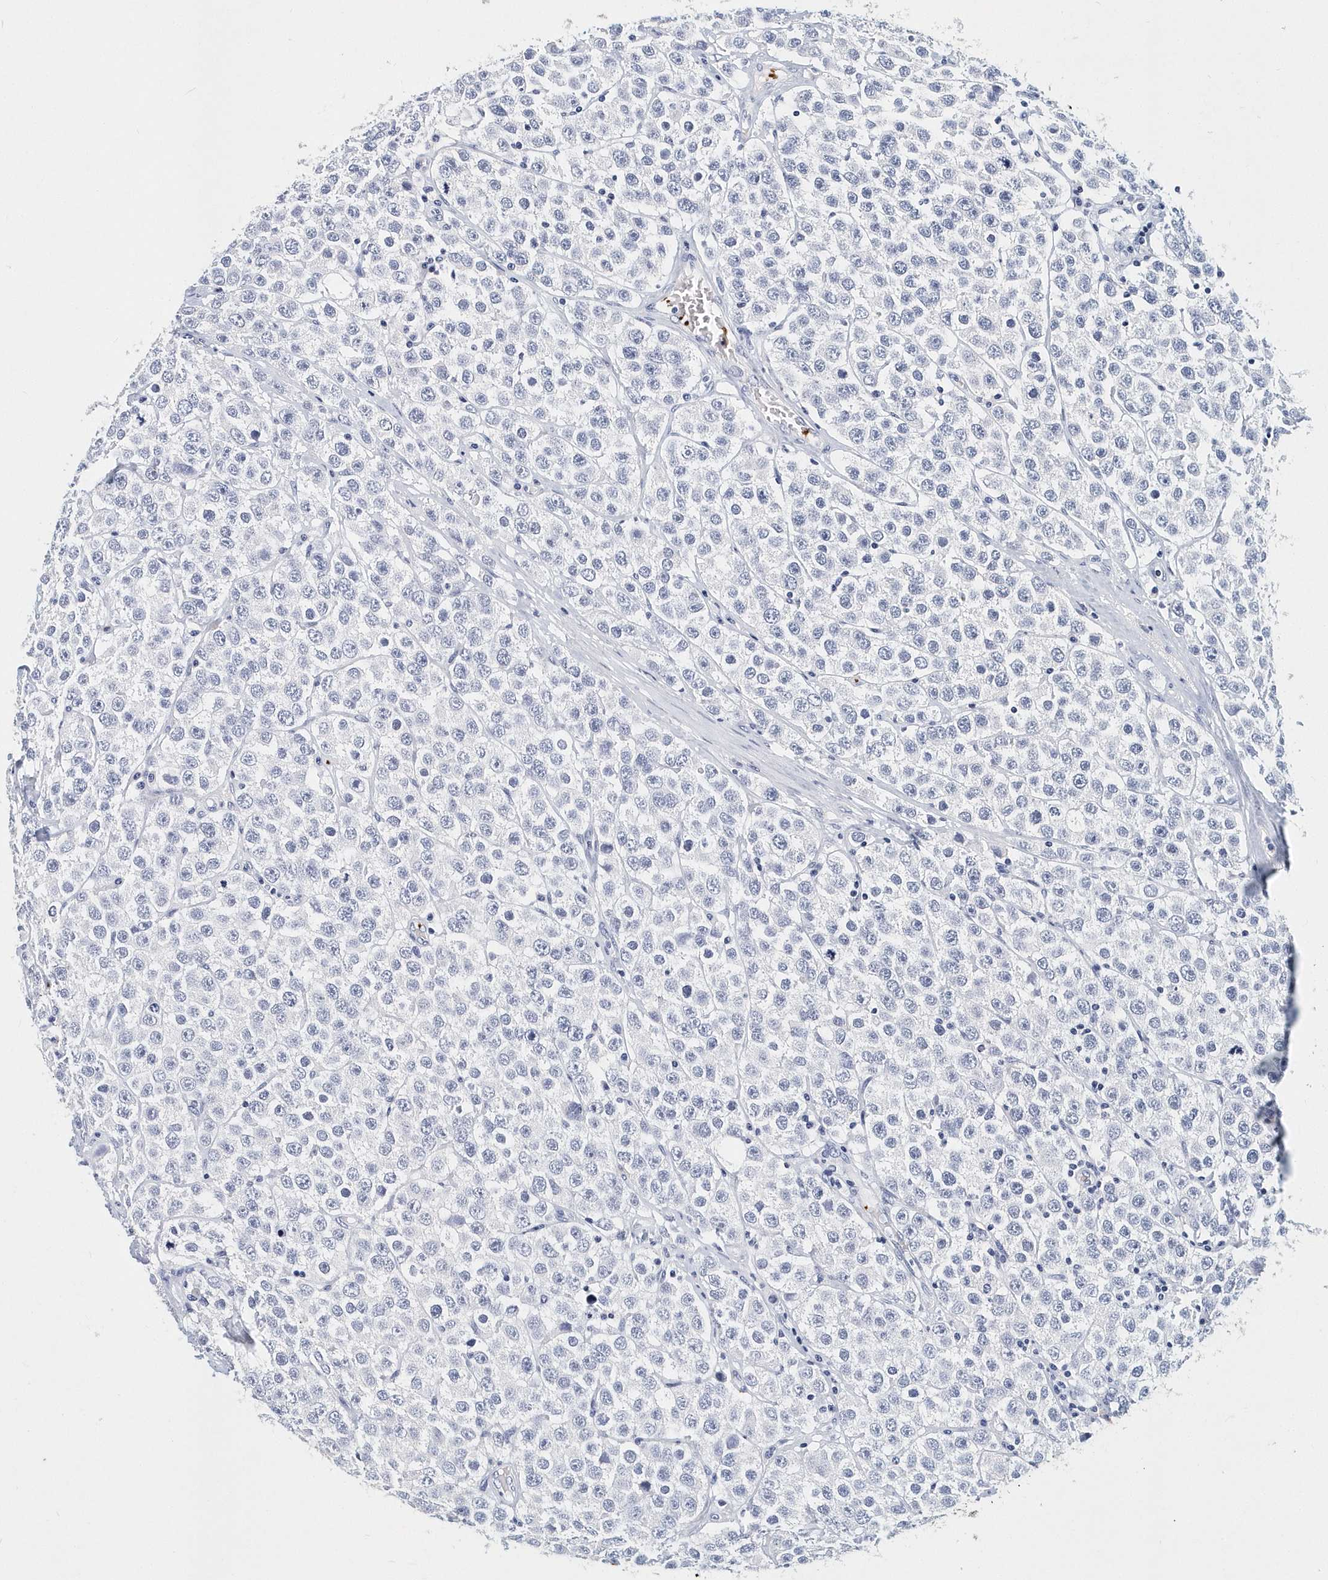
{"staining": {"intensity": "negative", "quantity": "none", "location": "none"}, "tissue": "testis cancer", "cell_type": "Tumor cells", "image_type": "cancer", "snomed": [{"axis": "morphology", "description": "Seminoma, NOS"}, {"axis": "topography", "description": "Testis"}], "caption": "This photomicrograph is of seminoma (testis) stained with immunohistochemistry (IHC) to label a protein in brown with the nuclei are counter-stained blue. There is no positivity in tumor cells.", "gene": "ITGA2B", "patient": {"sex": "male", "age": 28}}